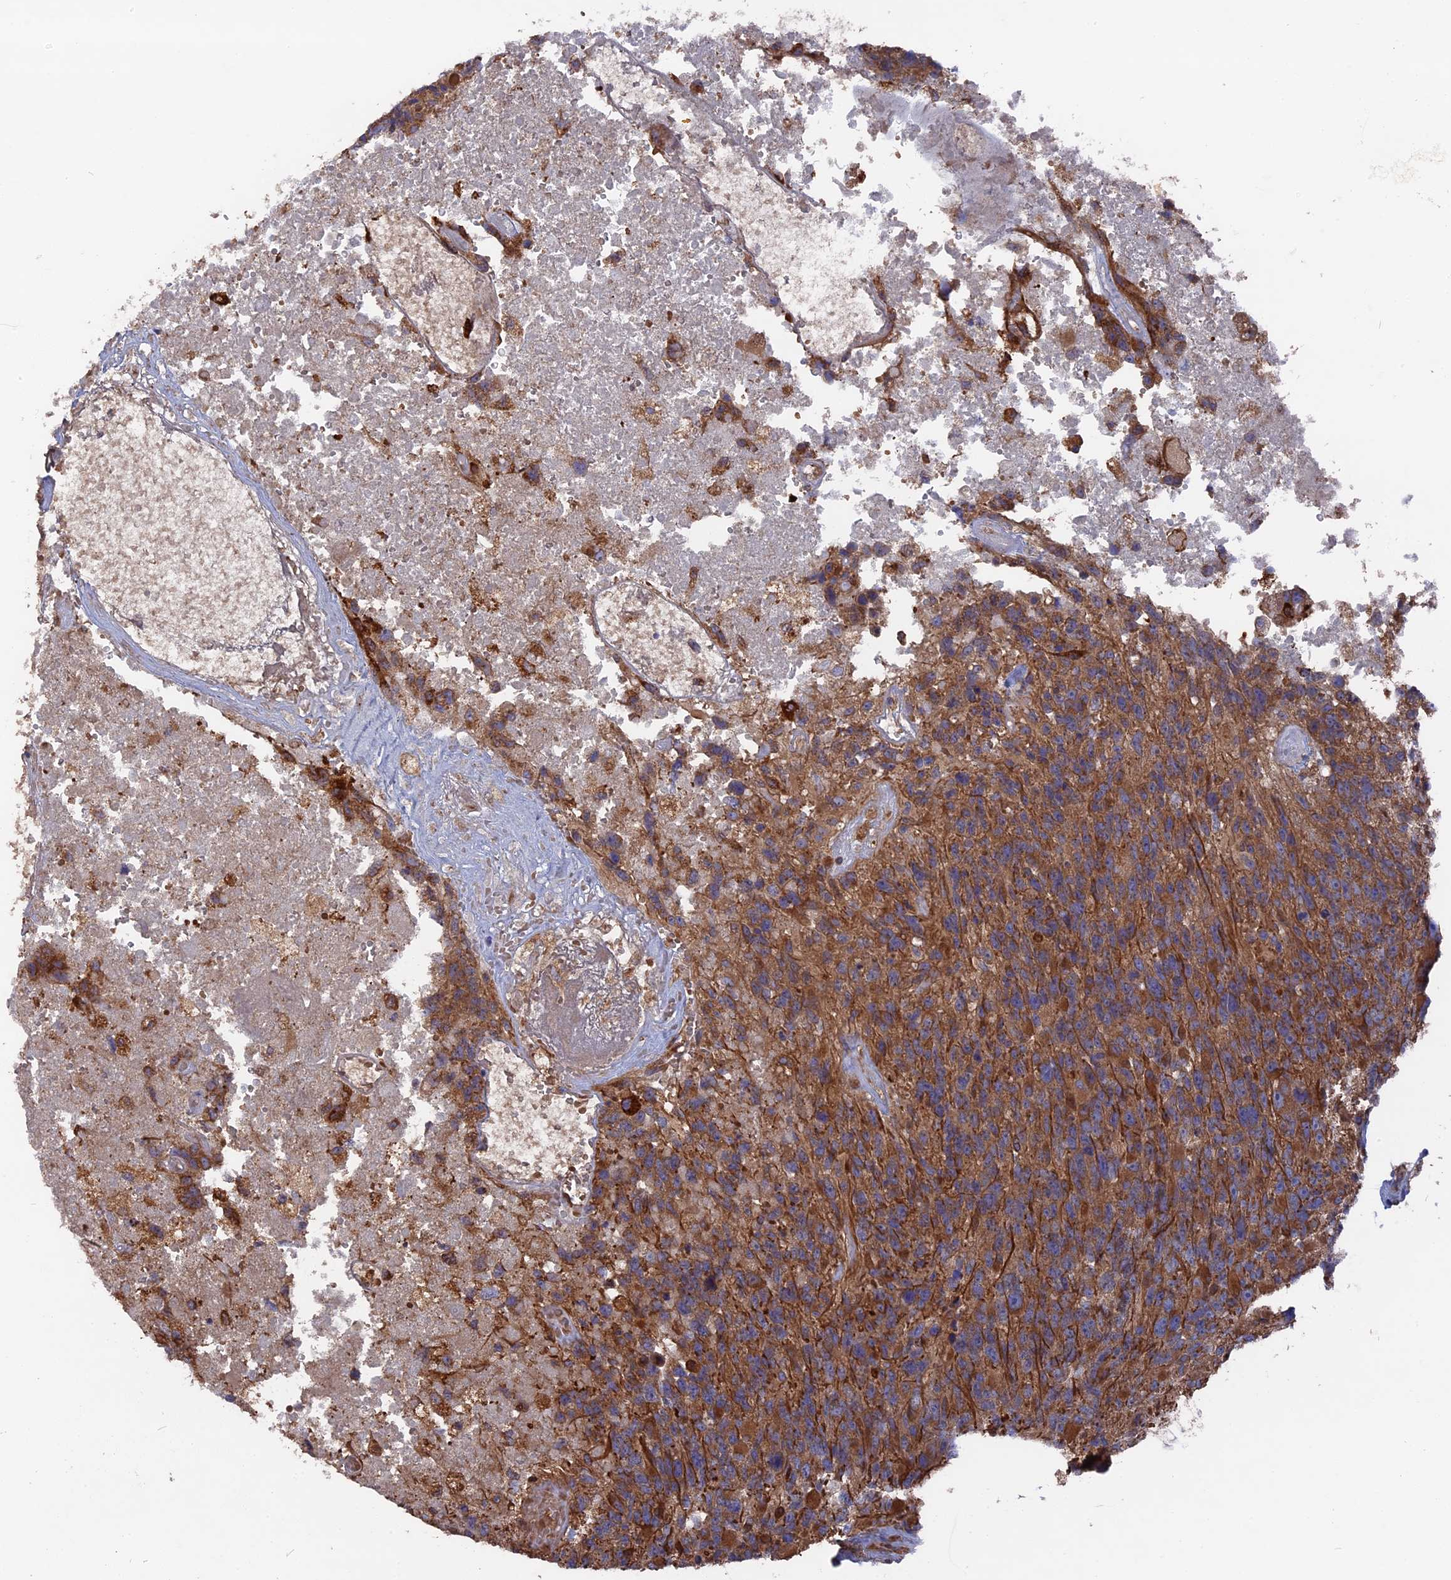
{"staining": {"intensity": "moderate", "quantity": ">75%", "location": "cytoplasmic/membranous"}, "tissue": "glioma", "cell_type": "Tumor cells", "image_type": "cancer", "snomed": [{"axis": "morphology", "description": "Glioma, malignant, High grade"}, {"axis": "topography", "description": "Brain"}], "caption": "Glioma tissue displays moderate cytoplasmic/membranous positivity in about >75% of tumor cells", "gene": "TELO2", "patient": {"sex": "male", "age": 76}}